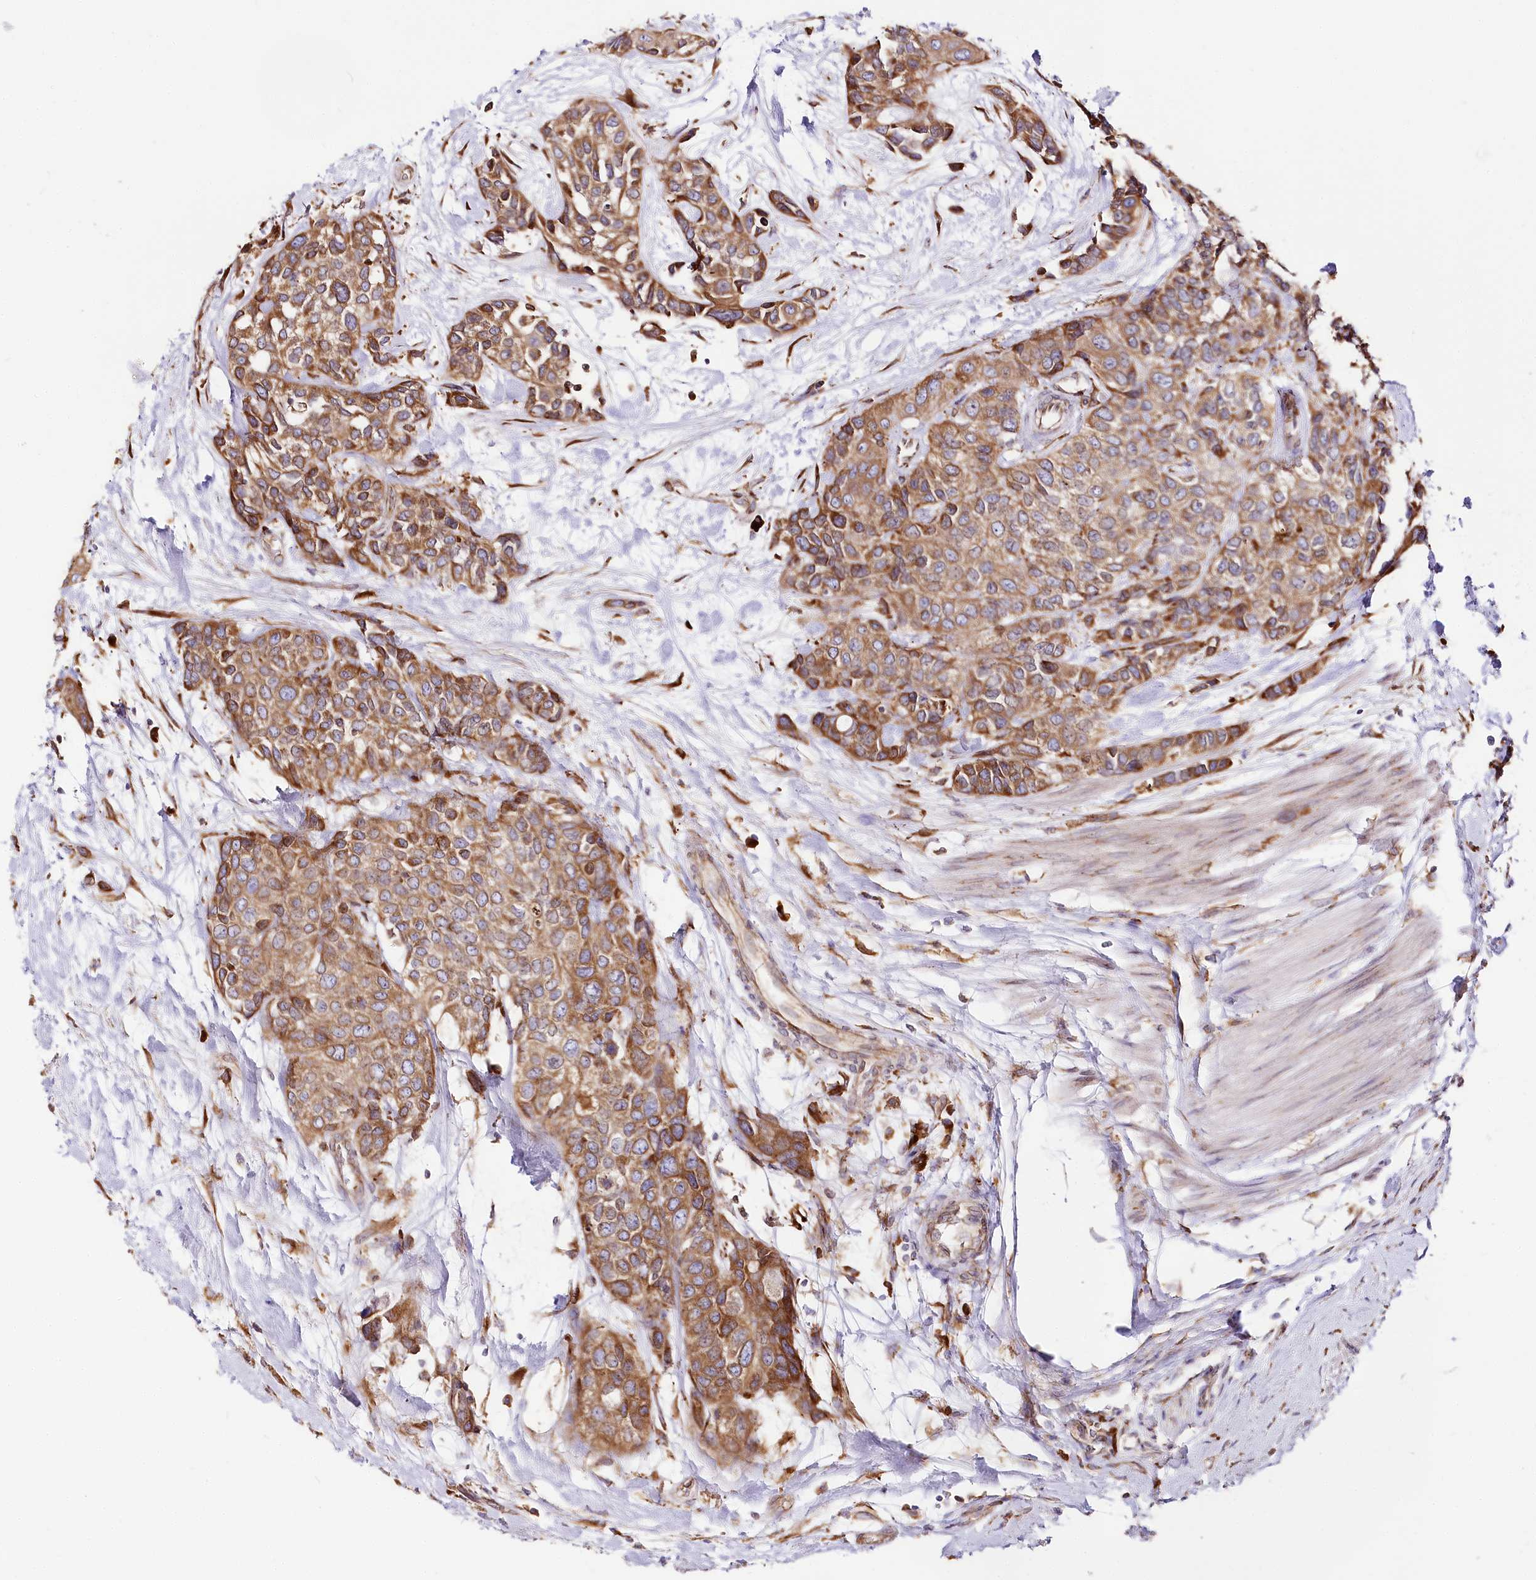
{"staining": {"intensity": "moderate", "quantity": ">75%", "location": "cytoplasmic/membranous"}, "tissue": "urothelial cancer", "cell_type": "Tumor cells", "image_type": "cancer", "snomed": [{"axis": "morphology", "description": "Normal tissue, NOS"}, {"axis": "morphology", "description": "Urothelial carcinoma, High grade"}, {"axis": "topography", "description": "Vascular tissue"}, {"axis": "topography", "description": "Urinary bladder"}], "caption": "The micrograph demonstrates immunohistochemical staining of urothelial cancer. There is moderate cytoplasmic/membranous expression is present in approximately >75% of tumor cells. The staining was performed using DAB to visualize the protein expression in brown, while the nuclei were stained in blue with hematoxylin (Magnification: 20x).", "gene": "CNPY2", "patient": {"sex": "female", "age": 56}}